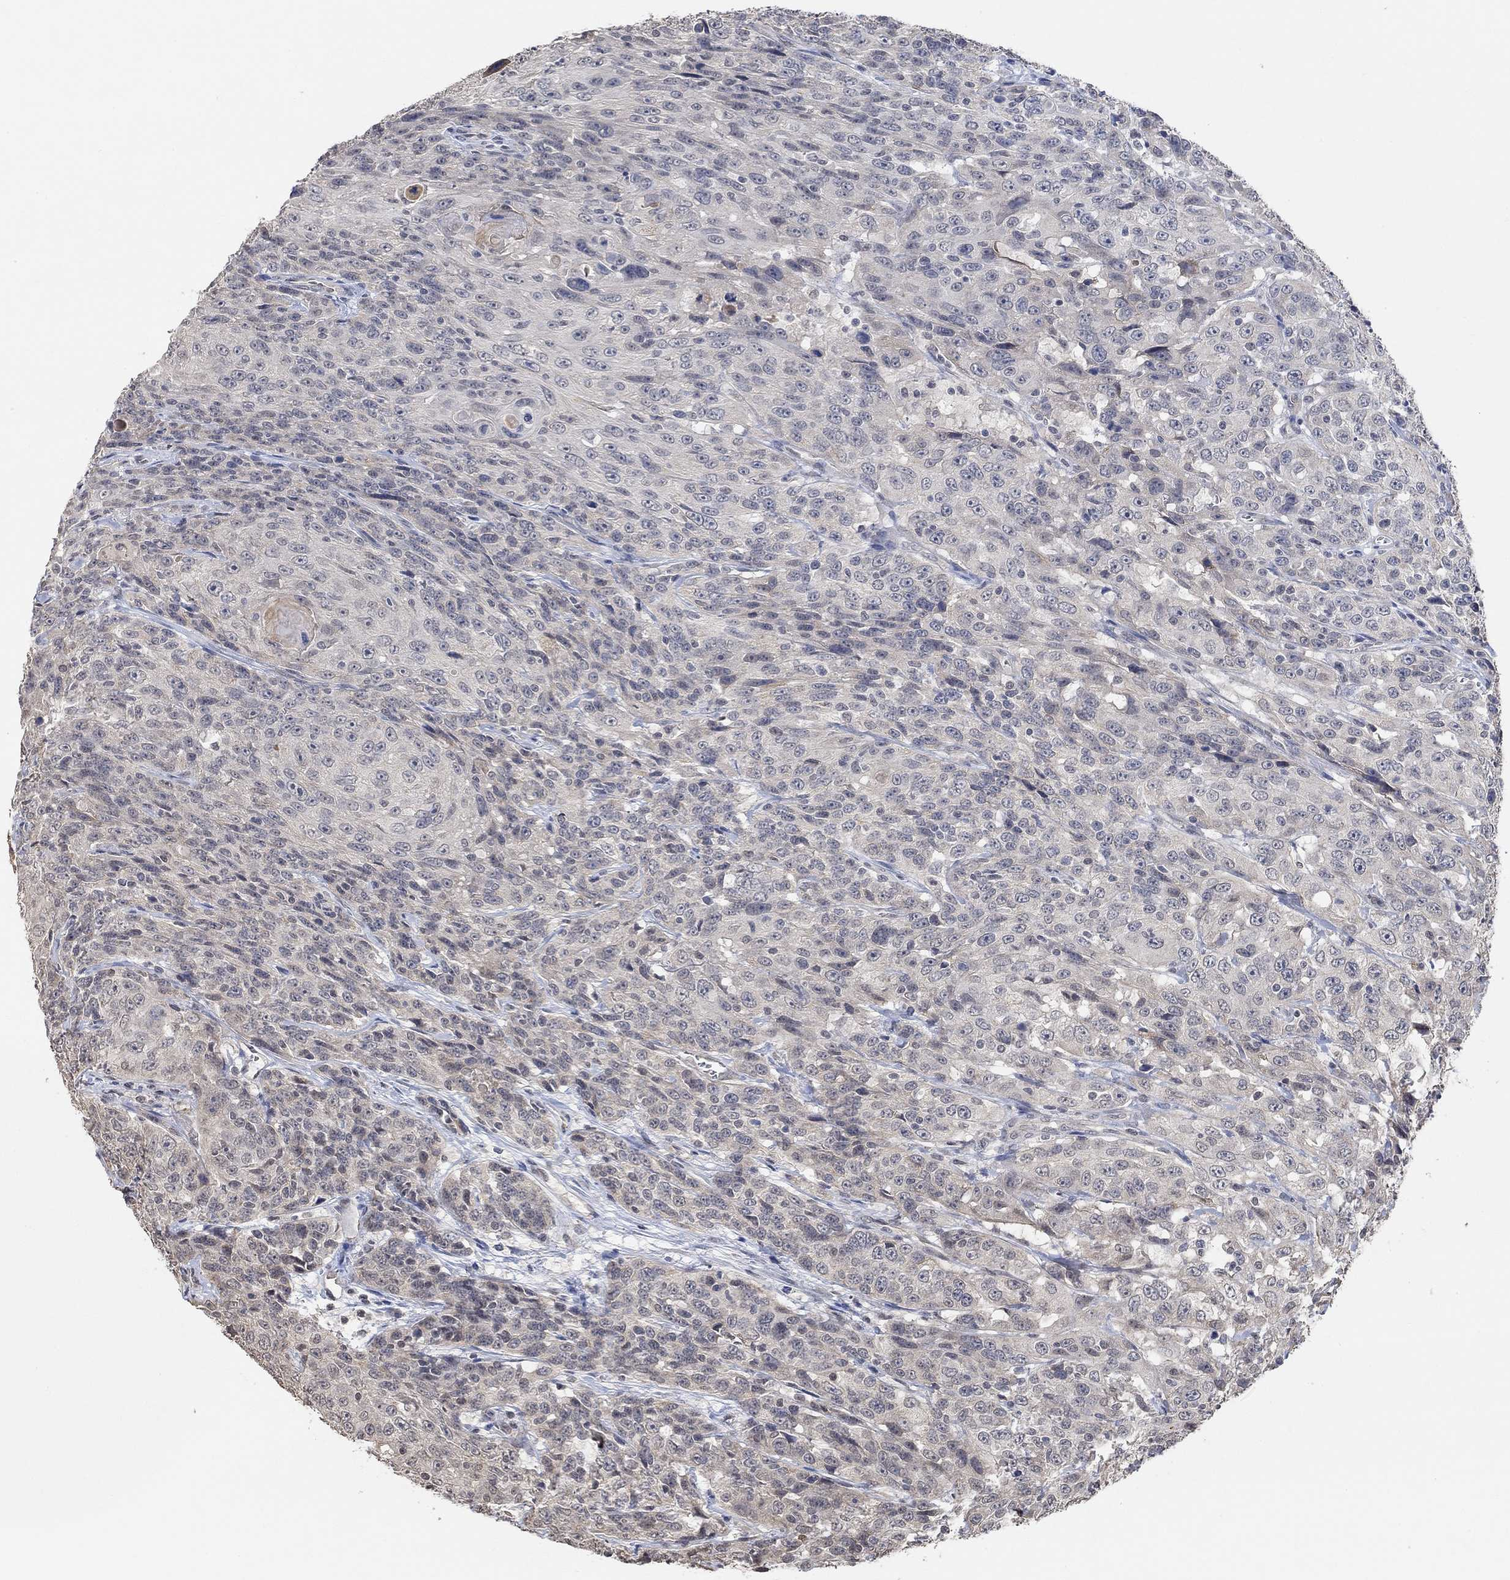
{"staining": {"intensity": "negative", "quantity": "none", "location": "none"}, "tissue": "urothelial cancer", "cell_type": "Tumor cells", "image_type": "cancer", "snomed": [{"axis": "morphology", "description": "Urothelial carcinoma, NOS"}, {"axis": "morphology", "description": "Urothelial carcinoma, High grade"}, {"axis": "topography", "description": "Urinary bladder"}], "caption": "Immunohistochemistry micrograph of neoplastic tissue: urothelial carcinoma (high-grade) stained with DAB (3,3'-diaminobenzidine) exhibits no significant protein staining in tumor cells.", "gene": "UNC5B", "patient": {"sex": "female", "age": 73}}